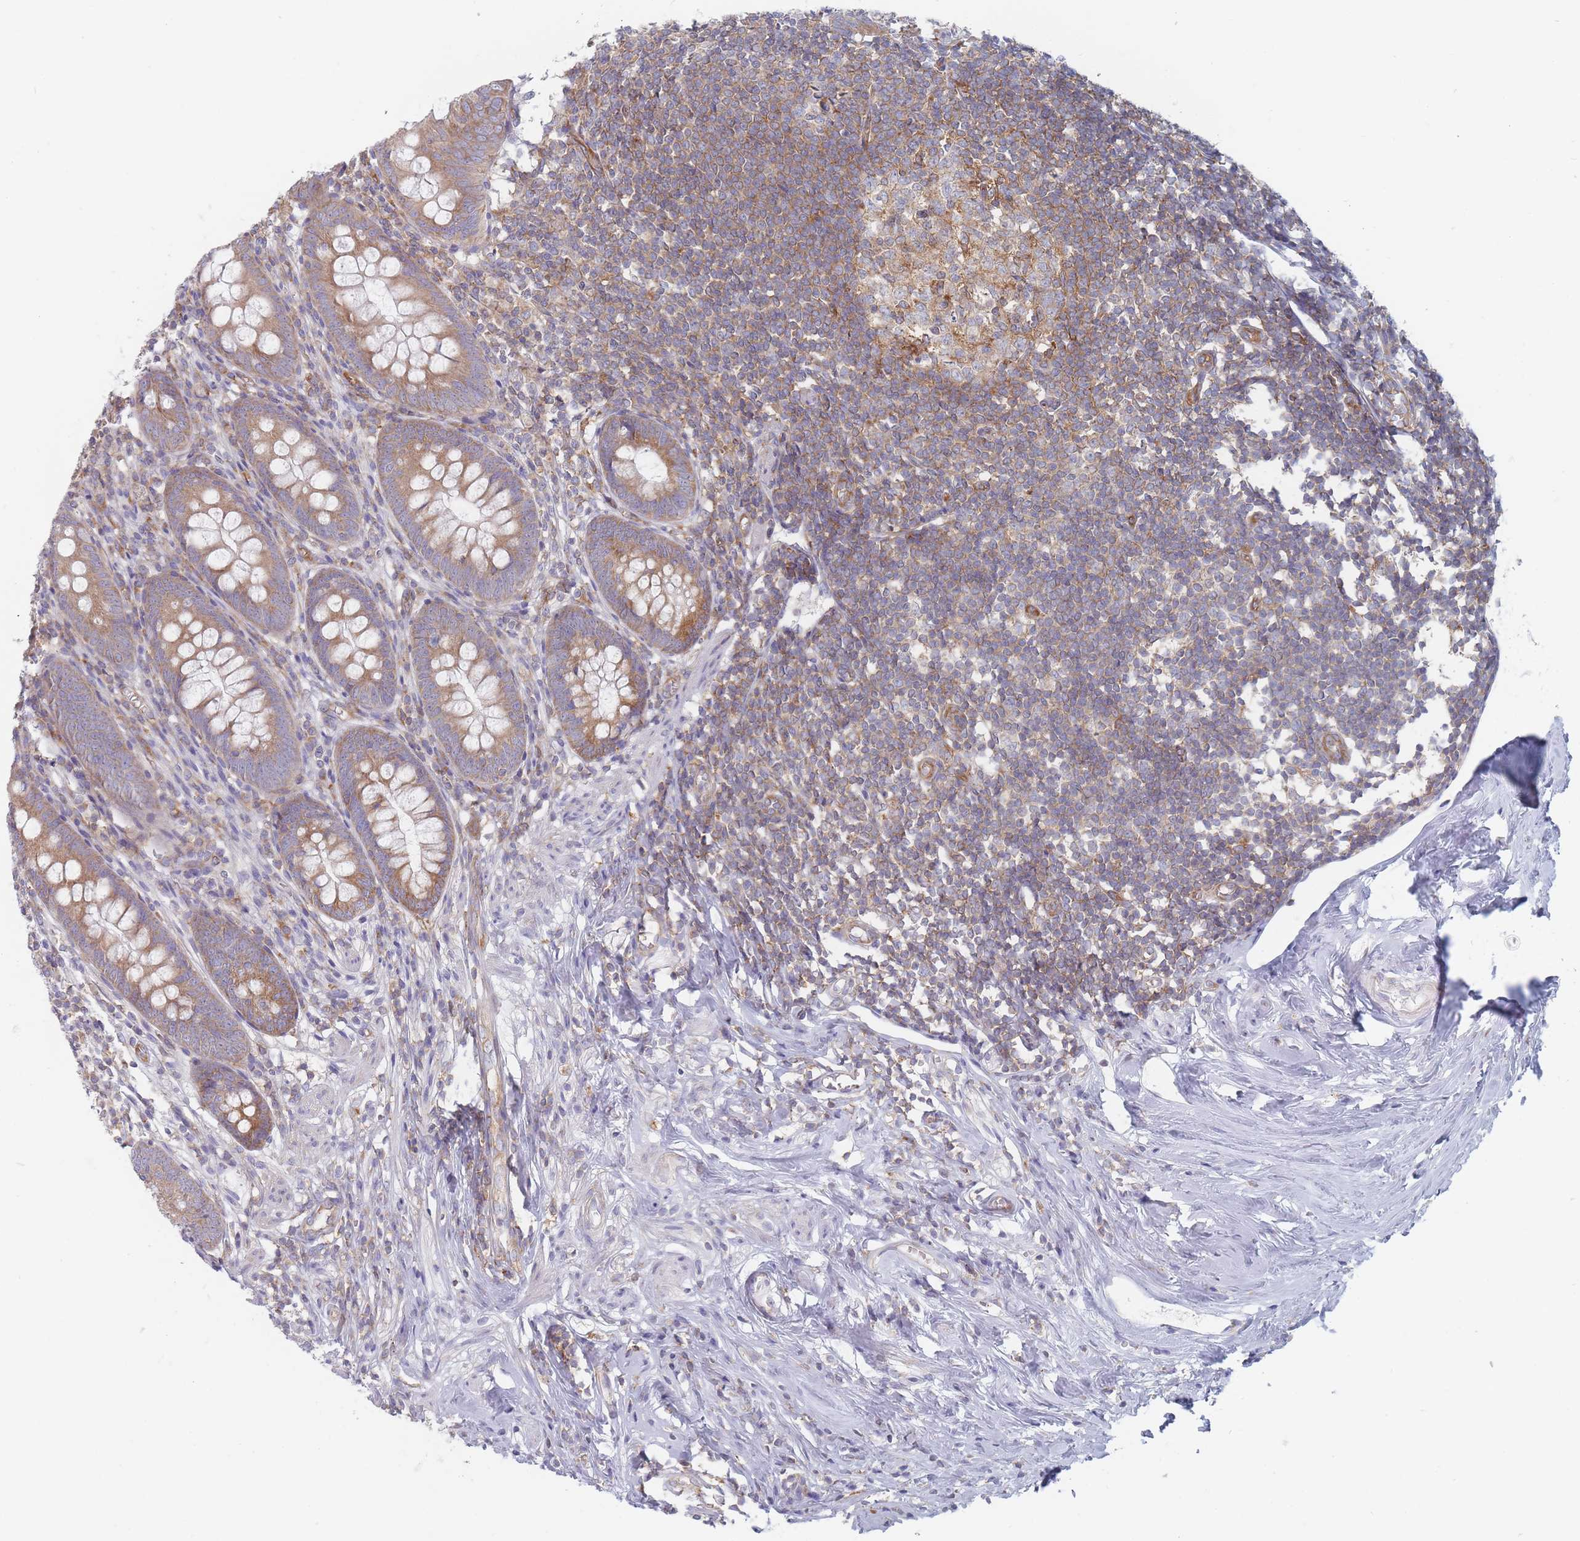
{"staining": {"intensity": "moderate", "quantity": "25%-75%", "location": "cytoplasmic/membranous"}, "tissue": "appendix", "cell_type": "Glandular cells", "image_type": "normal", "snomed": [{"axis": "morphology", "description": "Normal tissue, NOS"}, {"axis": "topography", "description": "Appendix"}], "caption": "Protein staining shows moderate cytoplasmic/membranous expression in approximately 25%-75% of glandular cells in normal appendix. (Stains: DAB in brown, nuclei in blue, Microscopy: brightfield microscopy at high magnification).", "gene": "MAP1S", "patient": {"sex": "female", "age": 51}}